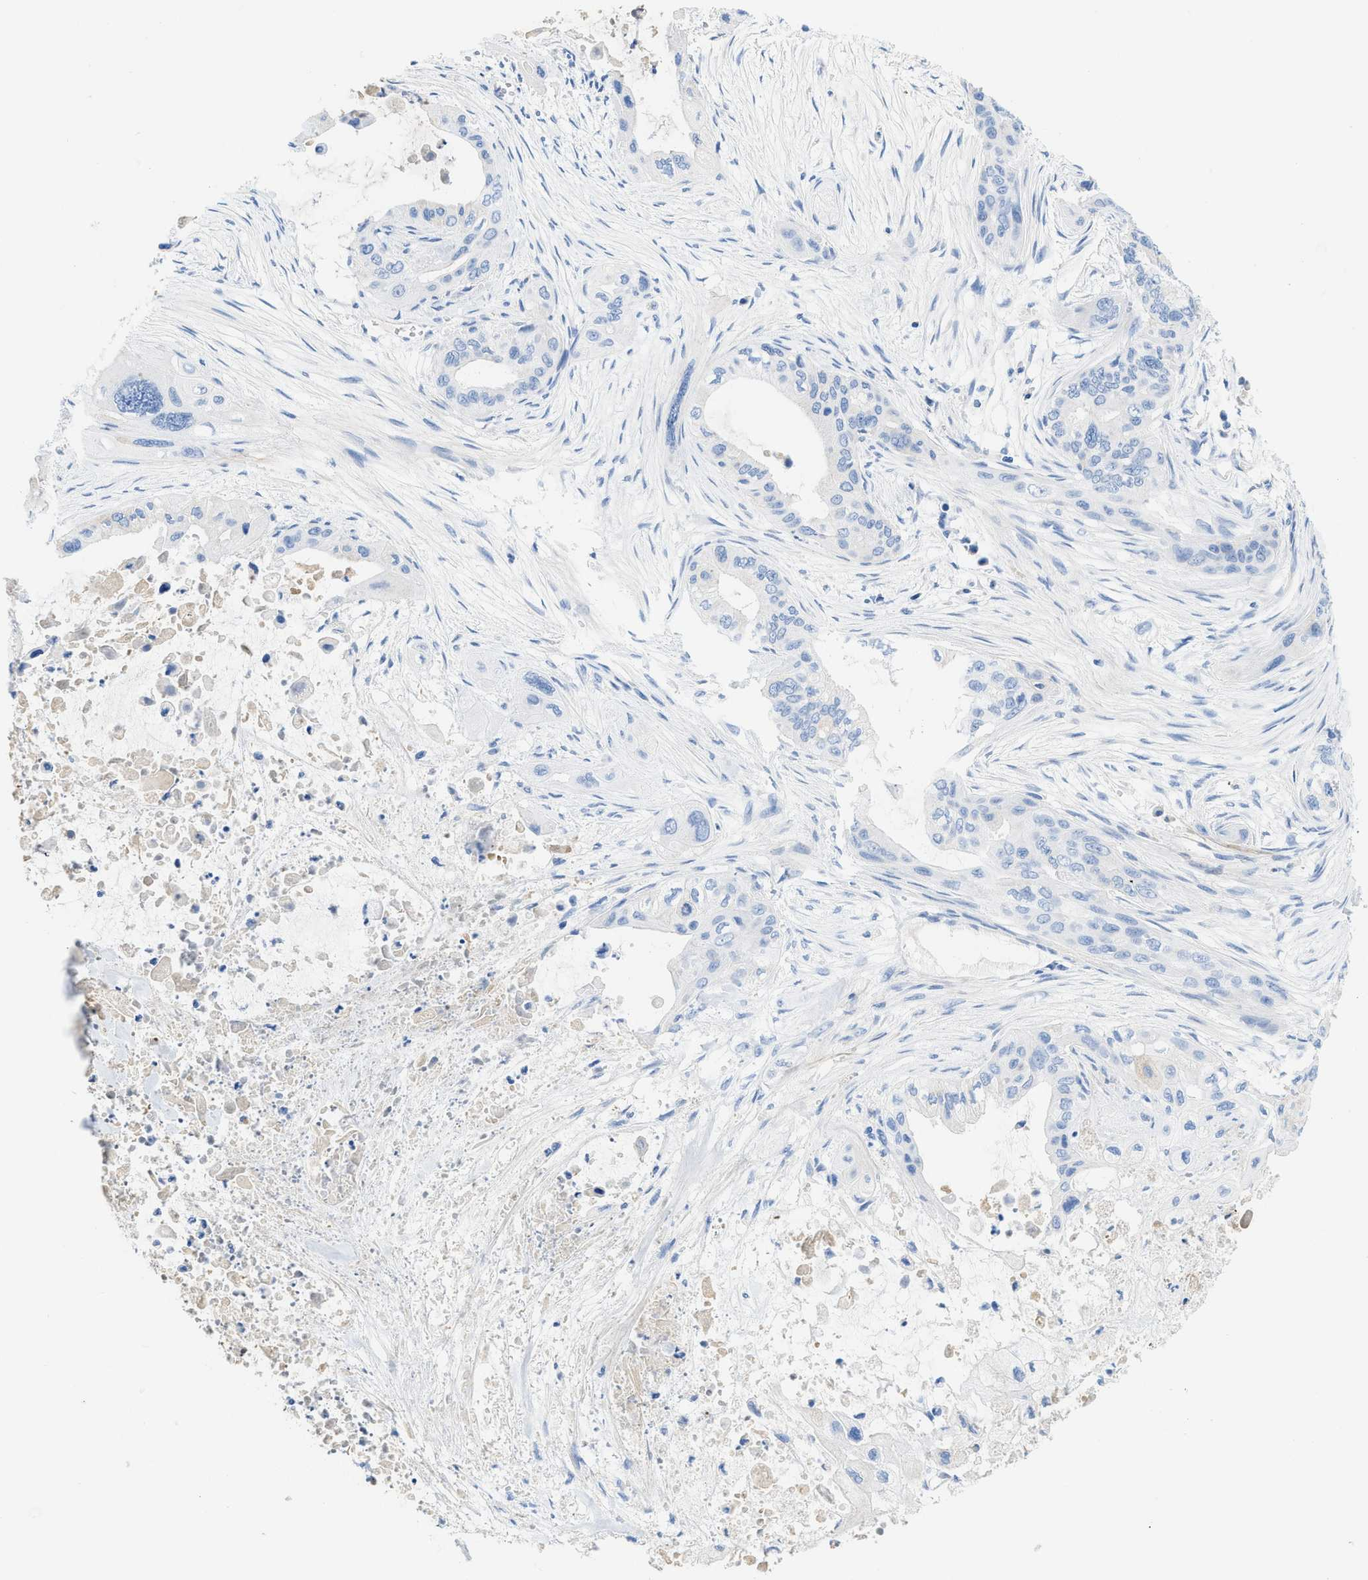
{"staining": {"intensity": "negative", "quantity": "none", "location": "none"}, "tissue": "pancreatic cancer", "cell_type": "Tumor cells", "image_type": "cancer", "snomed": [{"axis": "morphology", "description": "Adenocarcinoma, NOS"}, {"axis": "topography", "description": "Pancreas"}], "caption": "Immunohistochemical staining of pancreatic cancer (adenocarcinoma) demonstrates no significant positivity in tumor cells.", "gene": "COL3A1", "patient": {"sex": "male", "age": 73}}